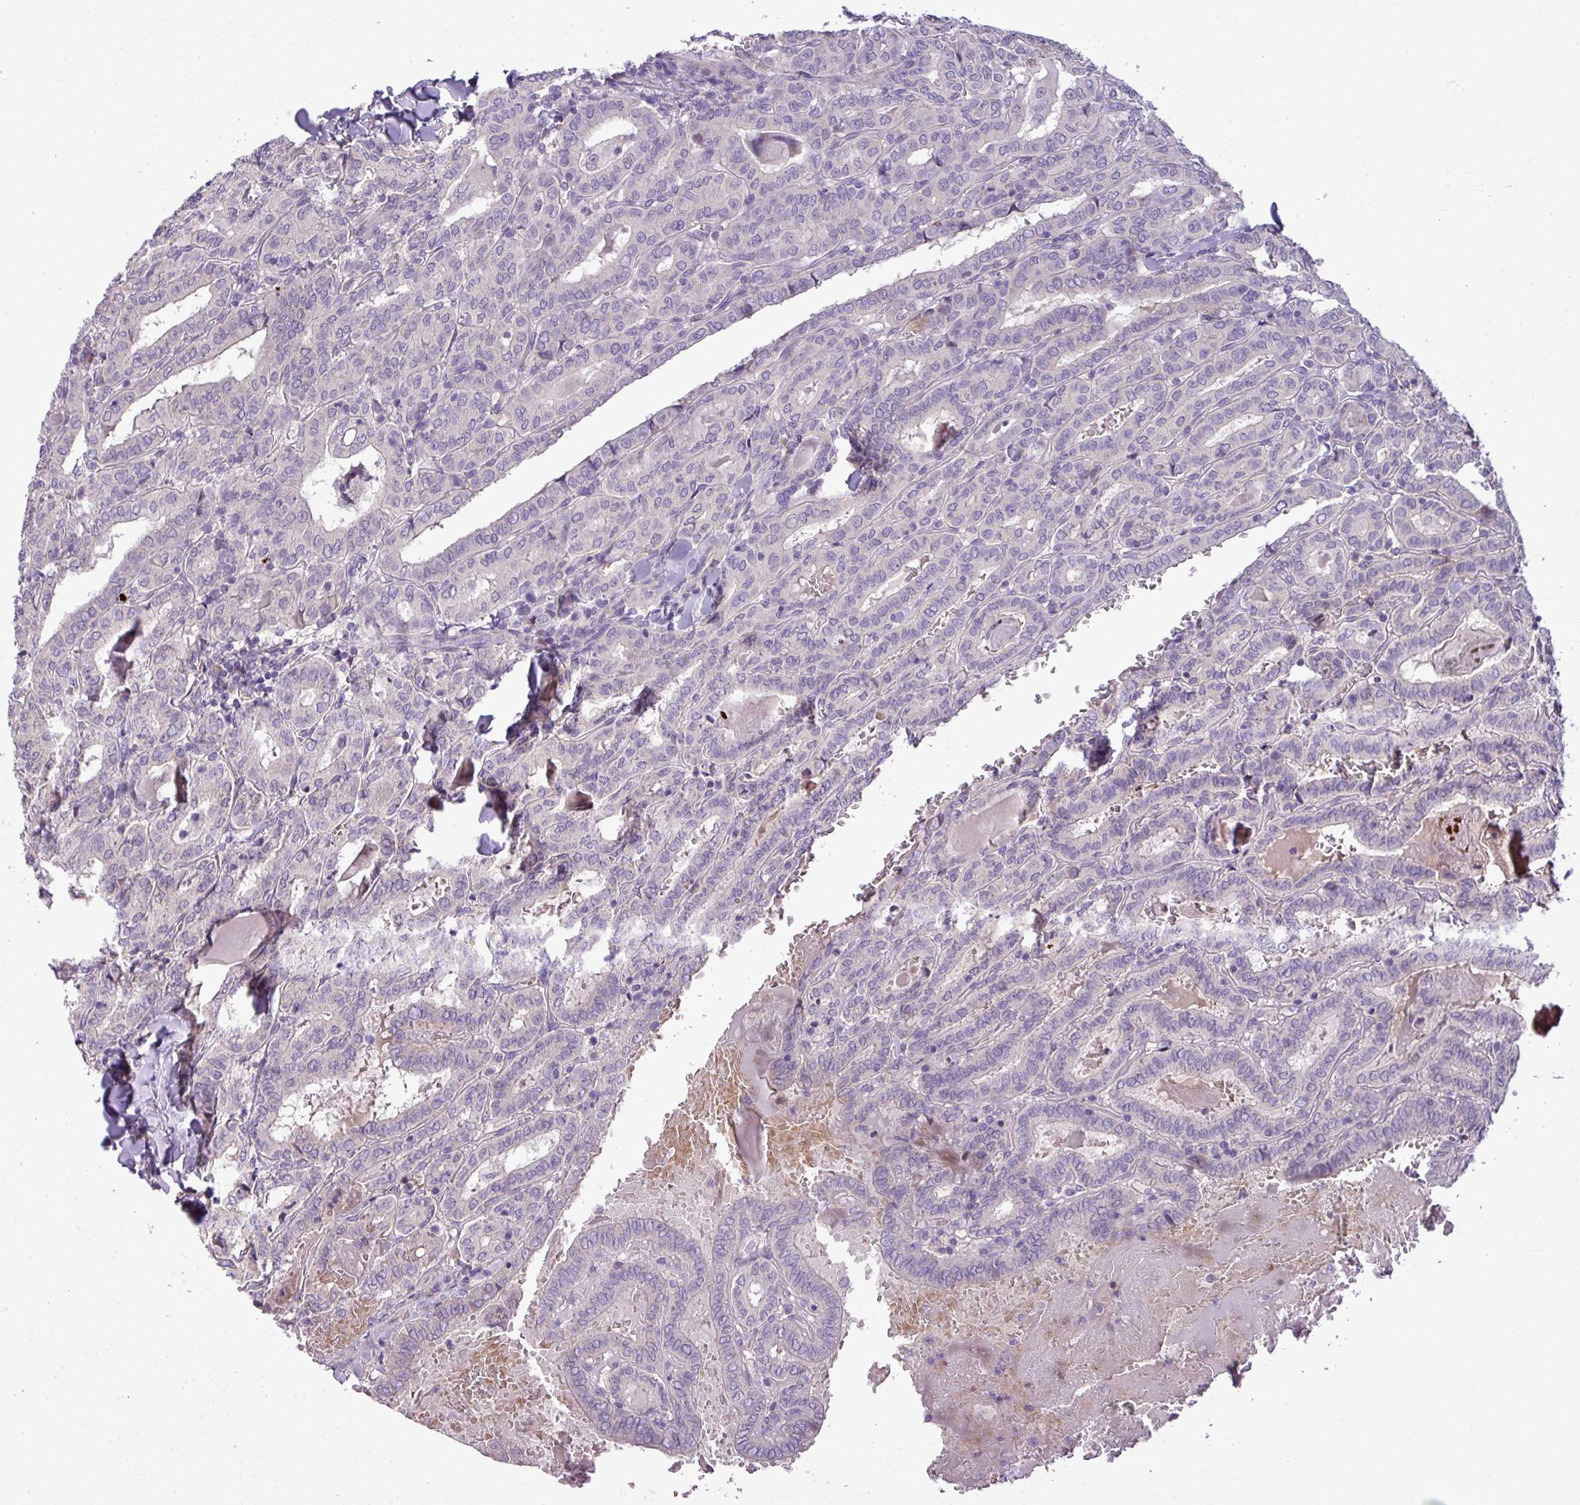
{"staining": {"intensity": "negative", "quantity": "none", "location": "none"}, "tissue": "thyroid cancer", "cell_type": "Tumor cells", "image_type": "cancer", "snomed": [{"axis": "morphology", "description": "Papillary adenocarcinoma, NOS"}, {"axis": "topography", "description": "Thyroid gland"}], "caption": "A micrograph of human papillary adenocarcinoma (thyroid) is negative for staining in tumor cells.", "gene": "IL17A", "patient": {"sex": "female", "age": 72}}